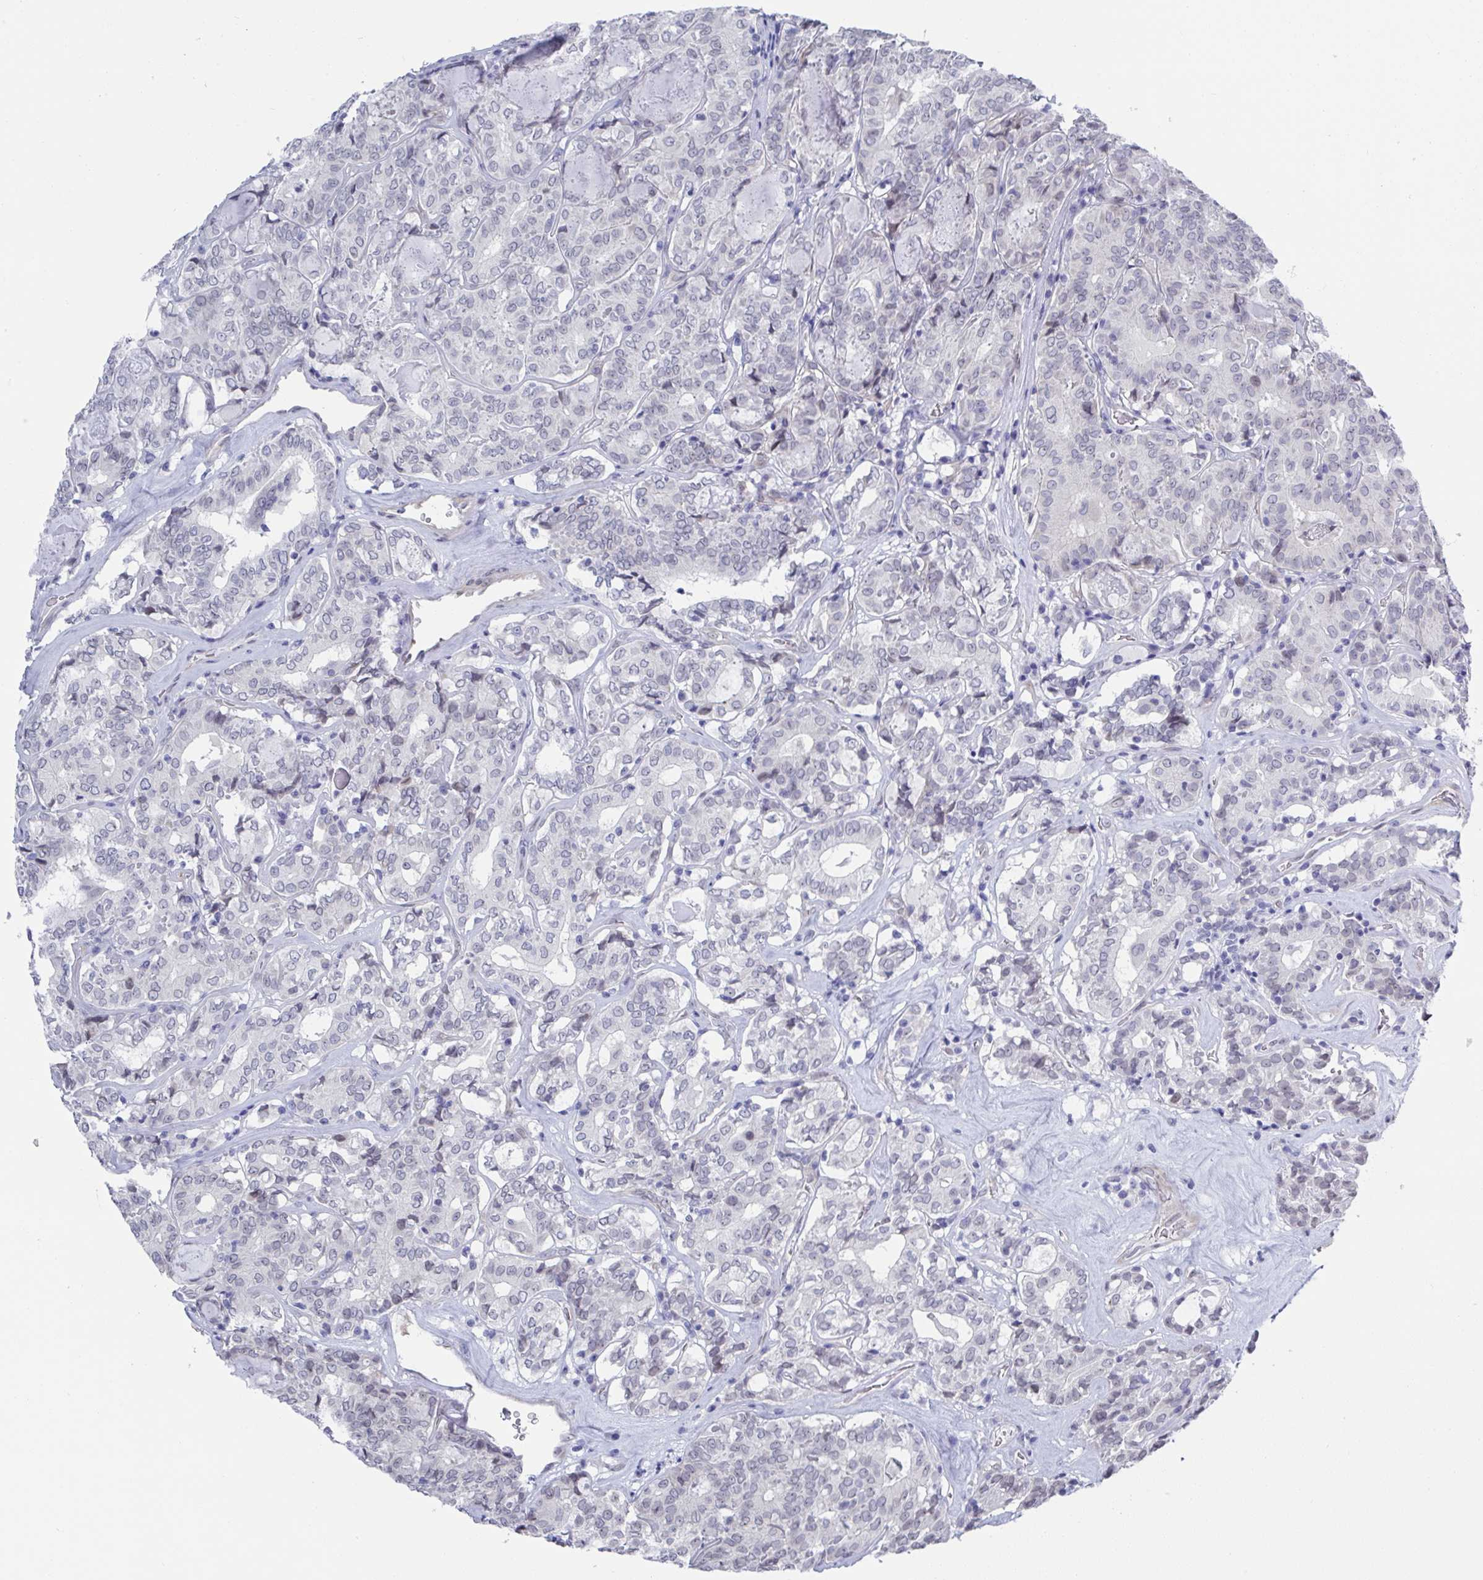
{"staining": {"intensity": "weak", "quantity": "<25%", "location": "nuclear"}, "tissue": "thyroid cancer", "cell_type": "Tumor cells", "image_type": "cancer", "snomed": [{"axis": "morphology", "description": "Papillary adenocarcinoma, NOS"}, {"axis": "topography", "description": "Thyroid gland"}], "caption": "Papillary adenocarcinoma (thyroid) was stained to show a protein in brown. There is no significant staining in tumor cells.", "gene": "MFSD4A", "patient": {"sex": "female", "age": 72}}